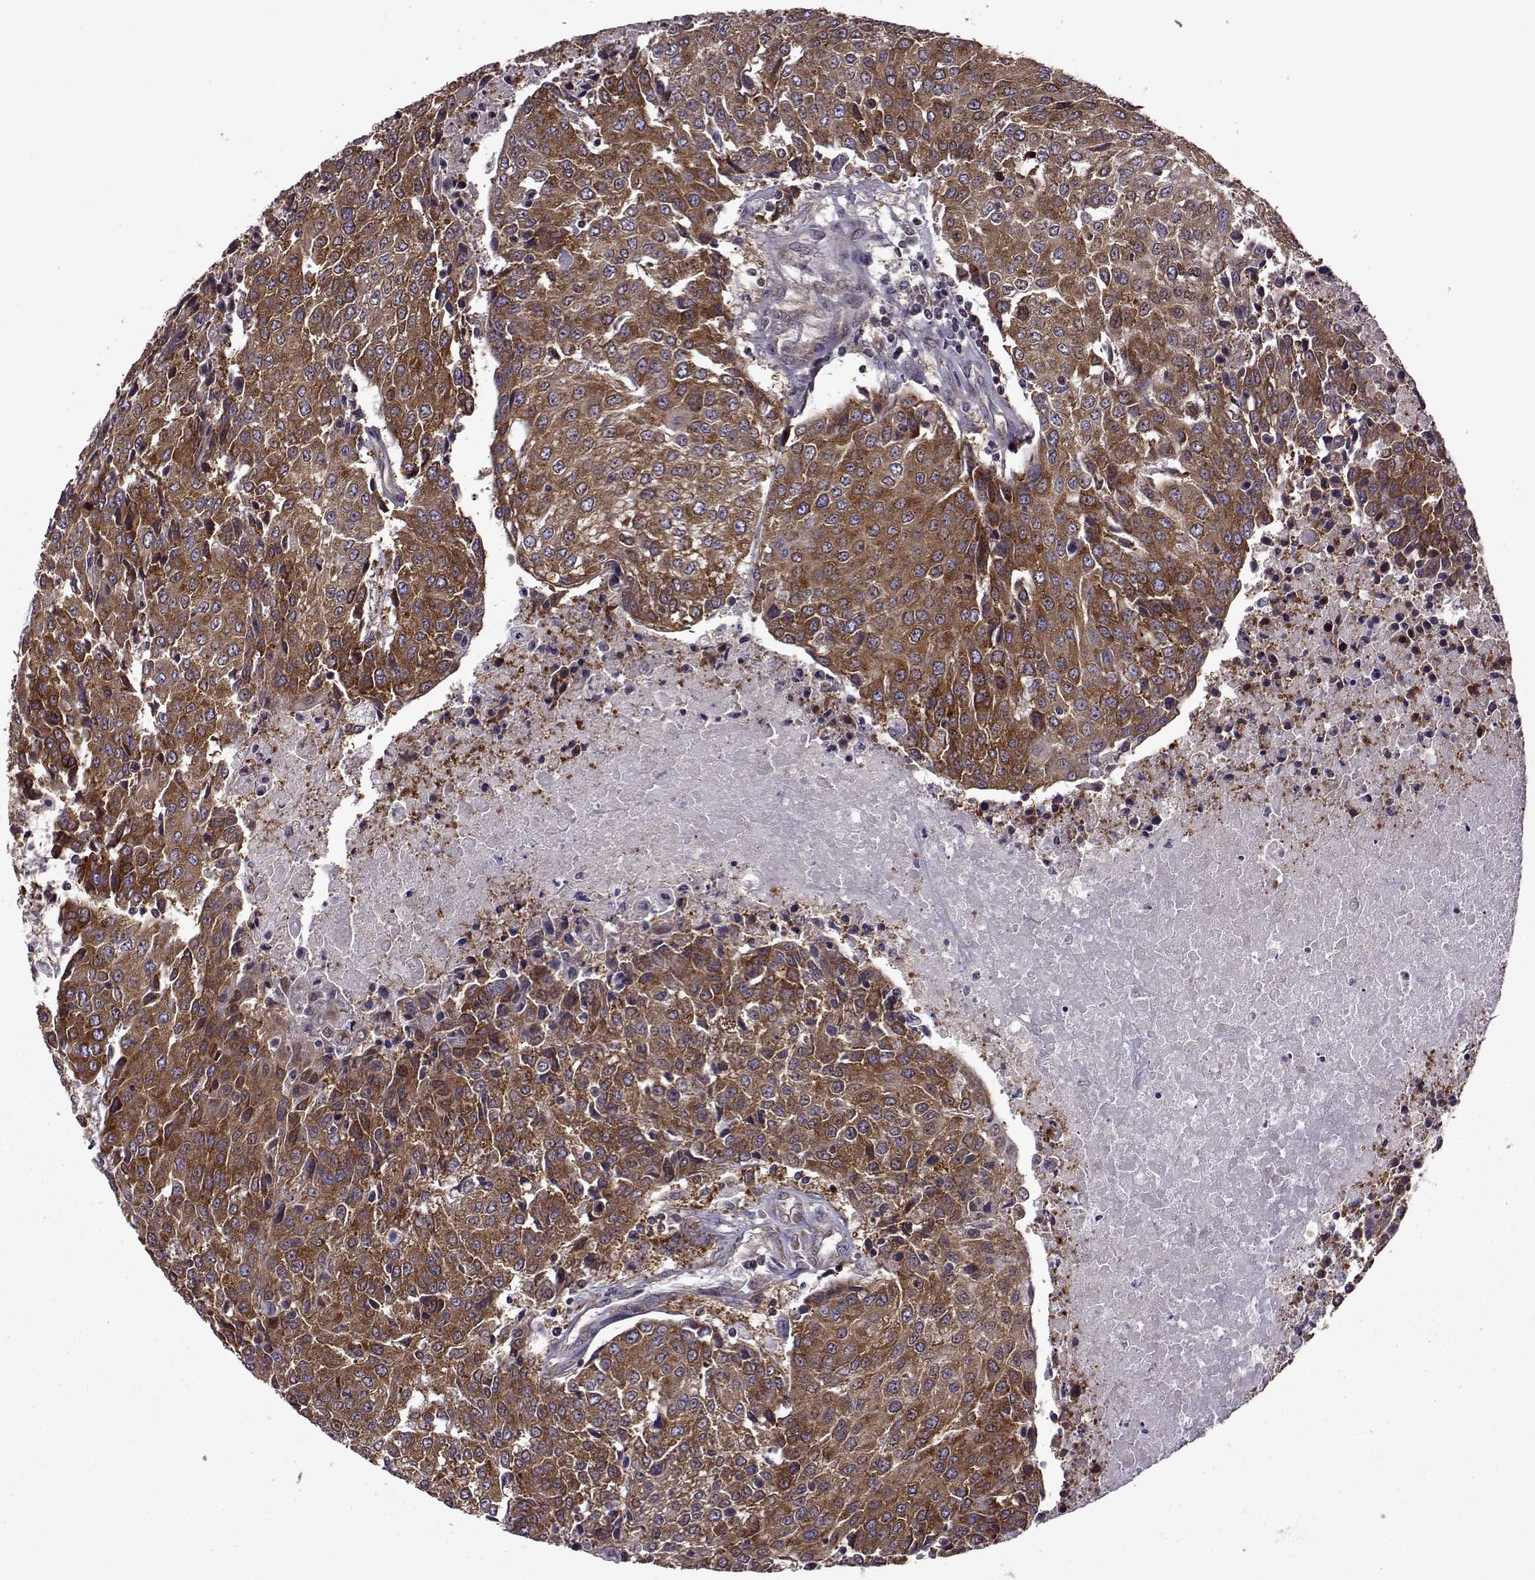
{"staining": {"intensity": "strong", "quantity": ">75%", "location": "cytoplasmic/membranous"}, "tissue": "urothelial cancer", "cell_type": "Tumor cells", "image_type": "cancer", "snomed": [{"axis": "morphology", "description": "Urothelial carcinoma, High grade"}, {"axis": "topography", "description": "Urinary bladder"}], "caption": "An IHC histopathology image of tumor tissue is shown. Protein staining in brown highlights strong cytoplasmic/membranous positivity in urothelial cancer within tumor cells. (IHC, brightfield microscopy, high magnification).", "gene": "URI1", "patient": {"sex": "female", "age": 85}}